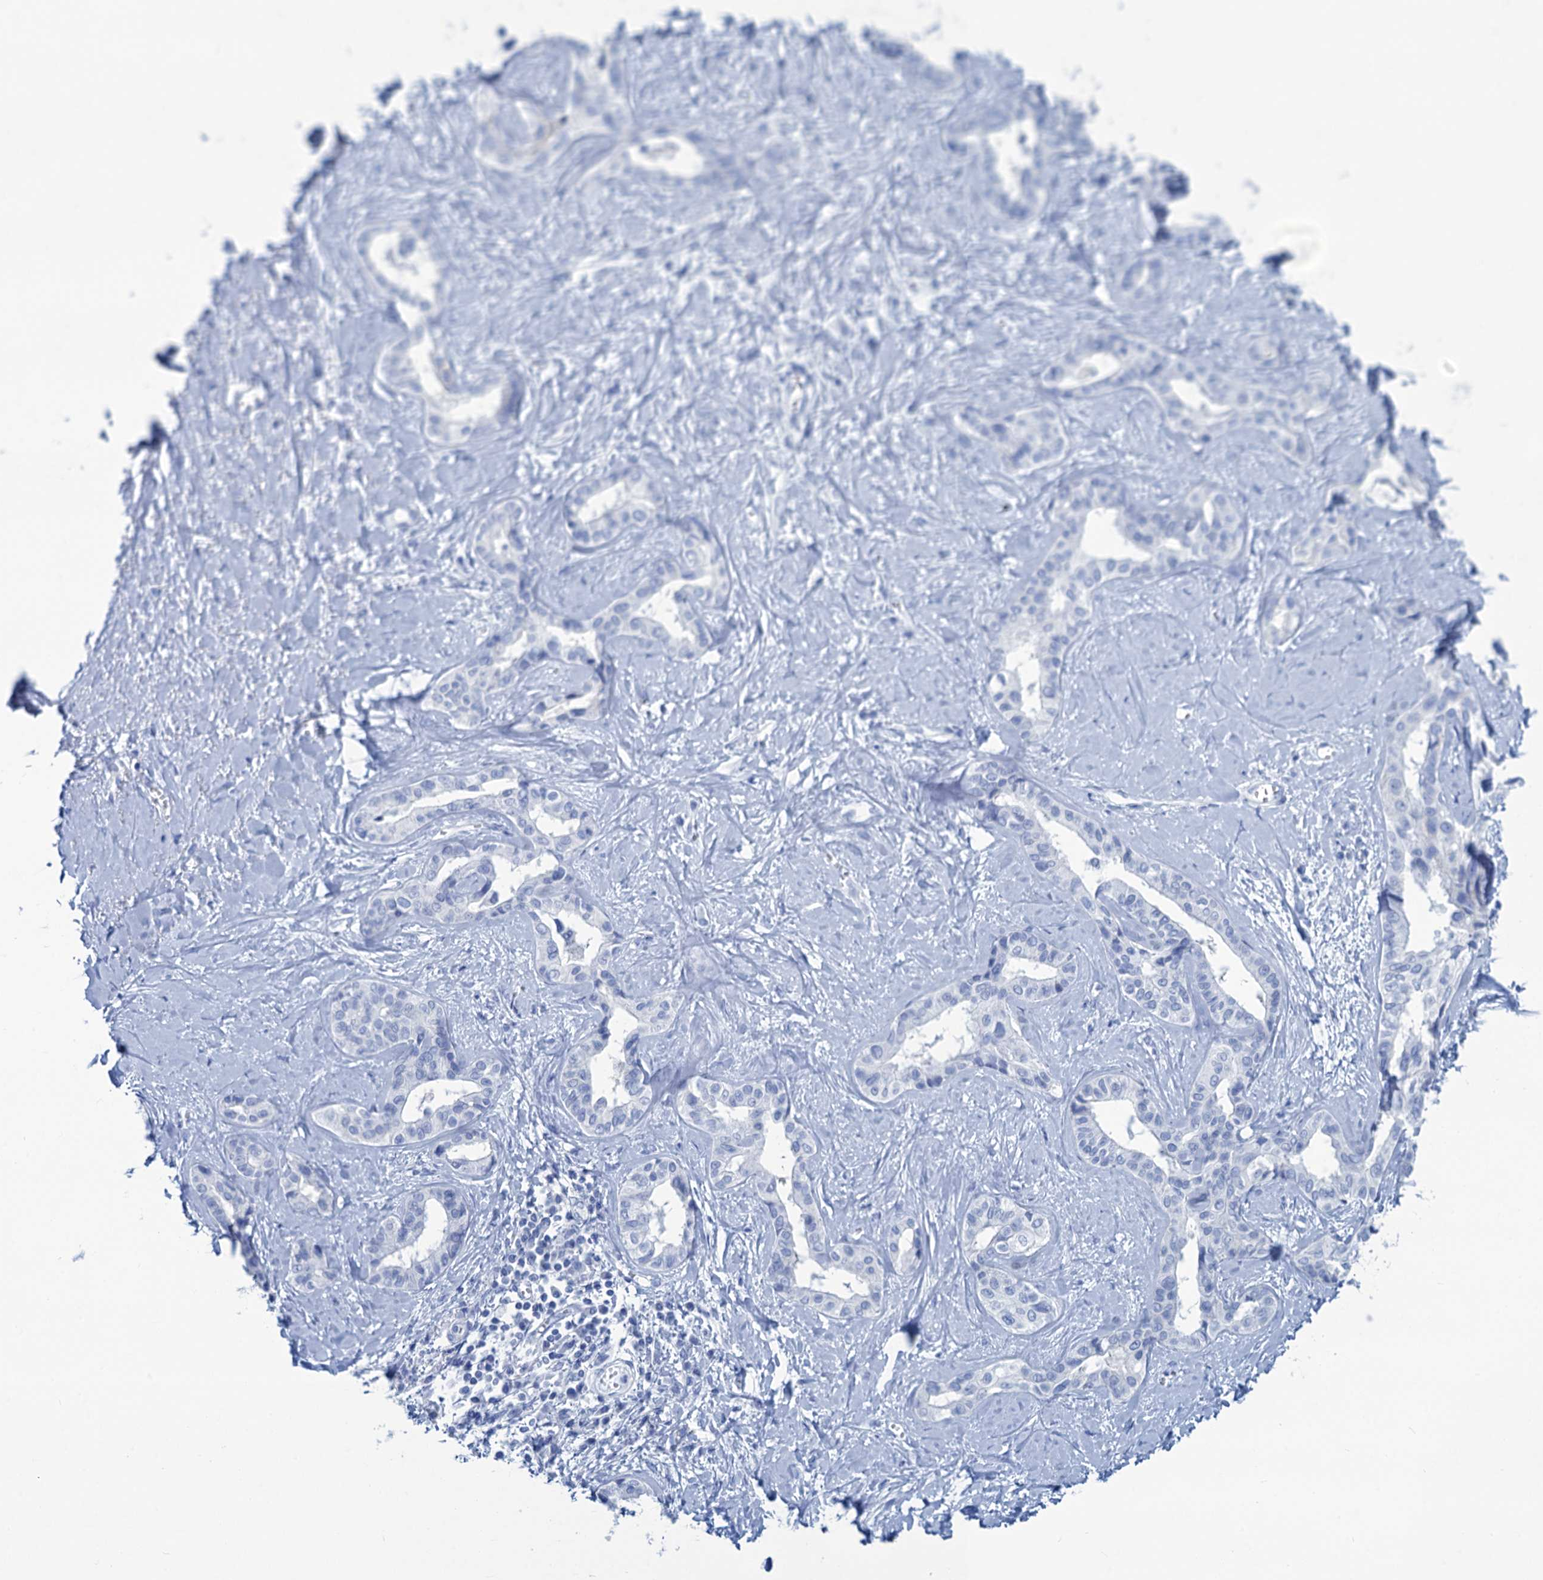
{"staining": {"intensity": "negative", "quantity": "none", "location": "none"}, "tissue": "liver cancer", "cell_type": "Tumor cells", "image_type": "cancer", "snomed": [{"axis": "morphology", "description": "Cholangiocarcinoma"}, {"axis": "topography", "description": "Liver"}], "caption": "Immunohistochemistry (IHC) of human cholangiocarcinoma (liver) reveals no expression in tumor cells.", "gene": "CABYR", "patient": {"sex": "female", "age": 77}}